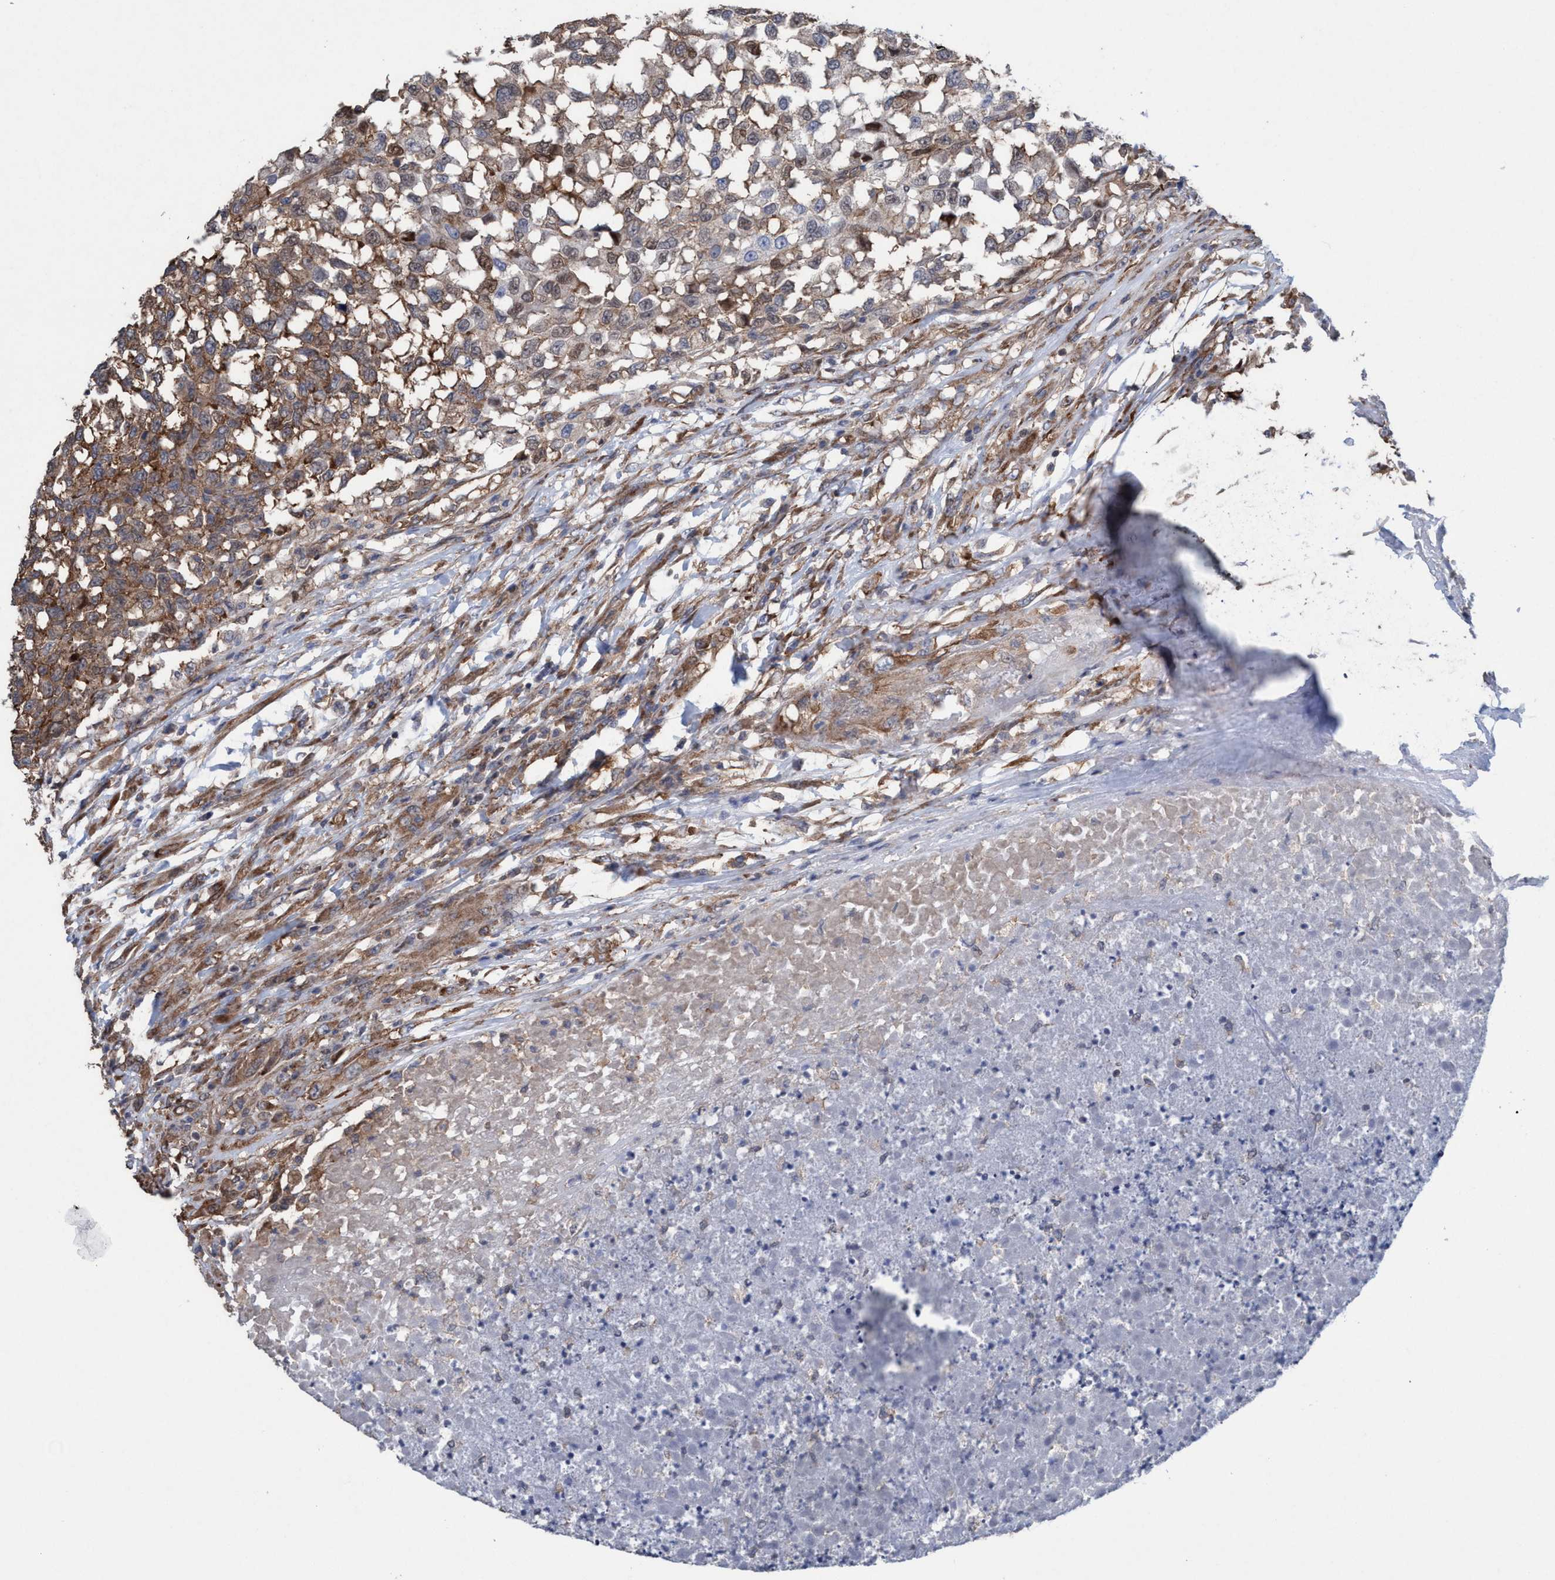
{"staining": {"intensity": "moderate", "quantity": ">75%", "location": "cytoplasmic/membranous"}, "tissue": "testis cancer", "cell_type": "Tumor cells", "image_type": "cancer", "snomed": [{"axis": "morphology", "description": "Seminoma, NOS"}, {"axis": "topography", "description": "Testis"}], "caption": "There is medium levels of moderate cytoplasmic/membranous expression in tumor cells of testis seminoma, as demonstrated by immunohistochemical staining (brown color).", "gene": "METAP2", "patient": {"sex": "male", "age": 59}}